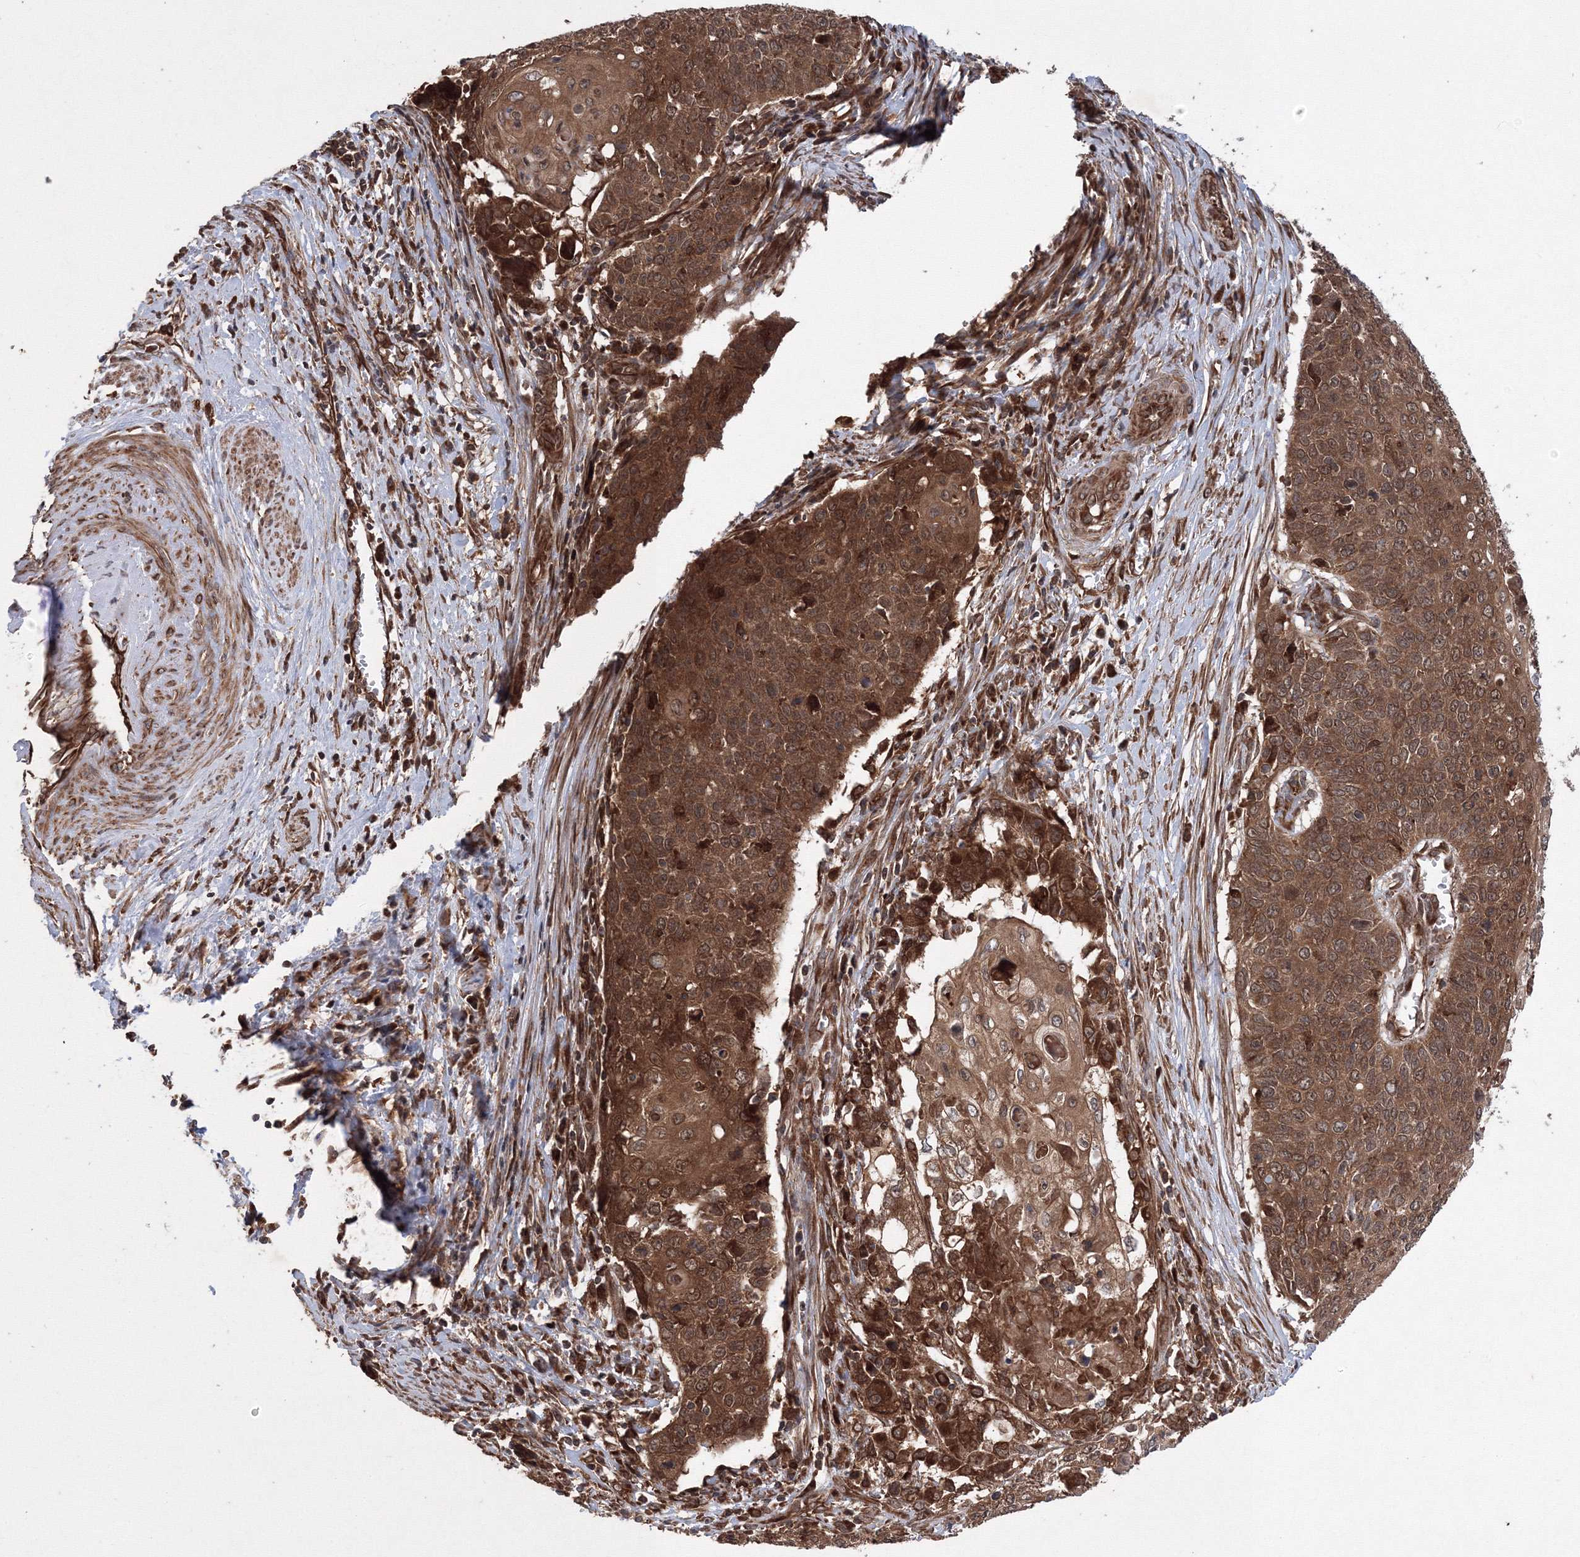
{"staining": {"intensity": "moderate", "quantity": ">75%", "location": "cytoplasmic/membranous"}, "tissue": "cervical cancer", "cell_type": "Tumor cells", "image_type": "cancer", "snomed": [{"axis": "morphology", "description": "Squamous cell carcinoma, NOS"}, {"axis": "topography", "description": "Cervix"}], "caption": "Cervical cancer stained for a protein (brown) reveals moderate cytoplasmic/membranous positive staining in approximately >75% of tumor cells.", "gene": "ATG3", "patient": {"sex": "female", "age": 39}}